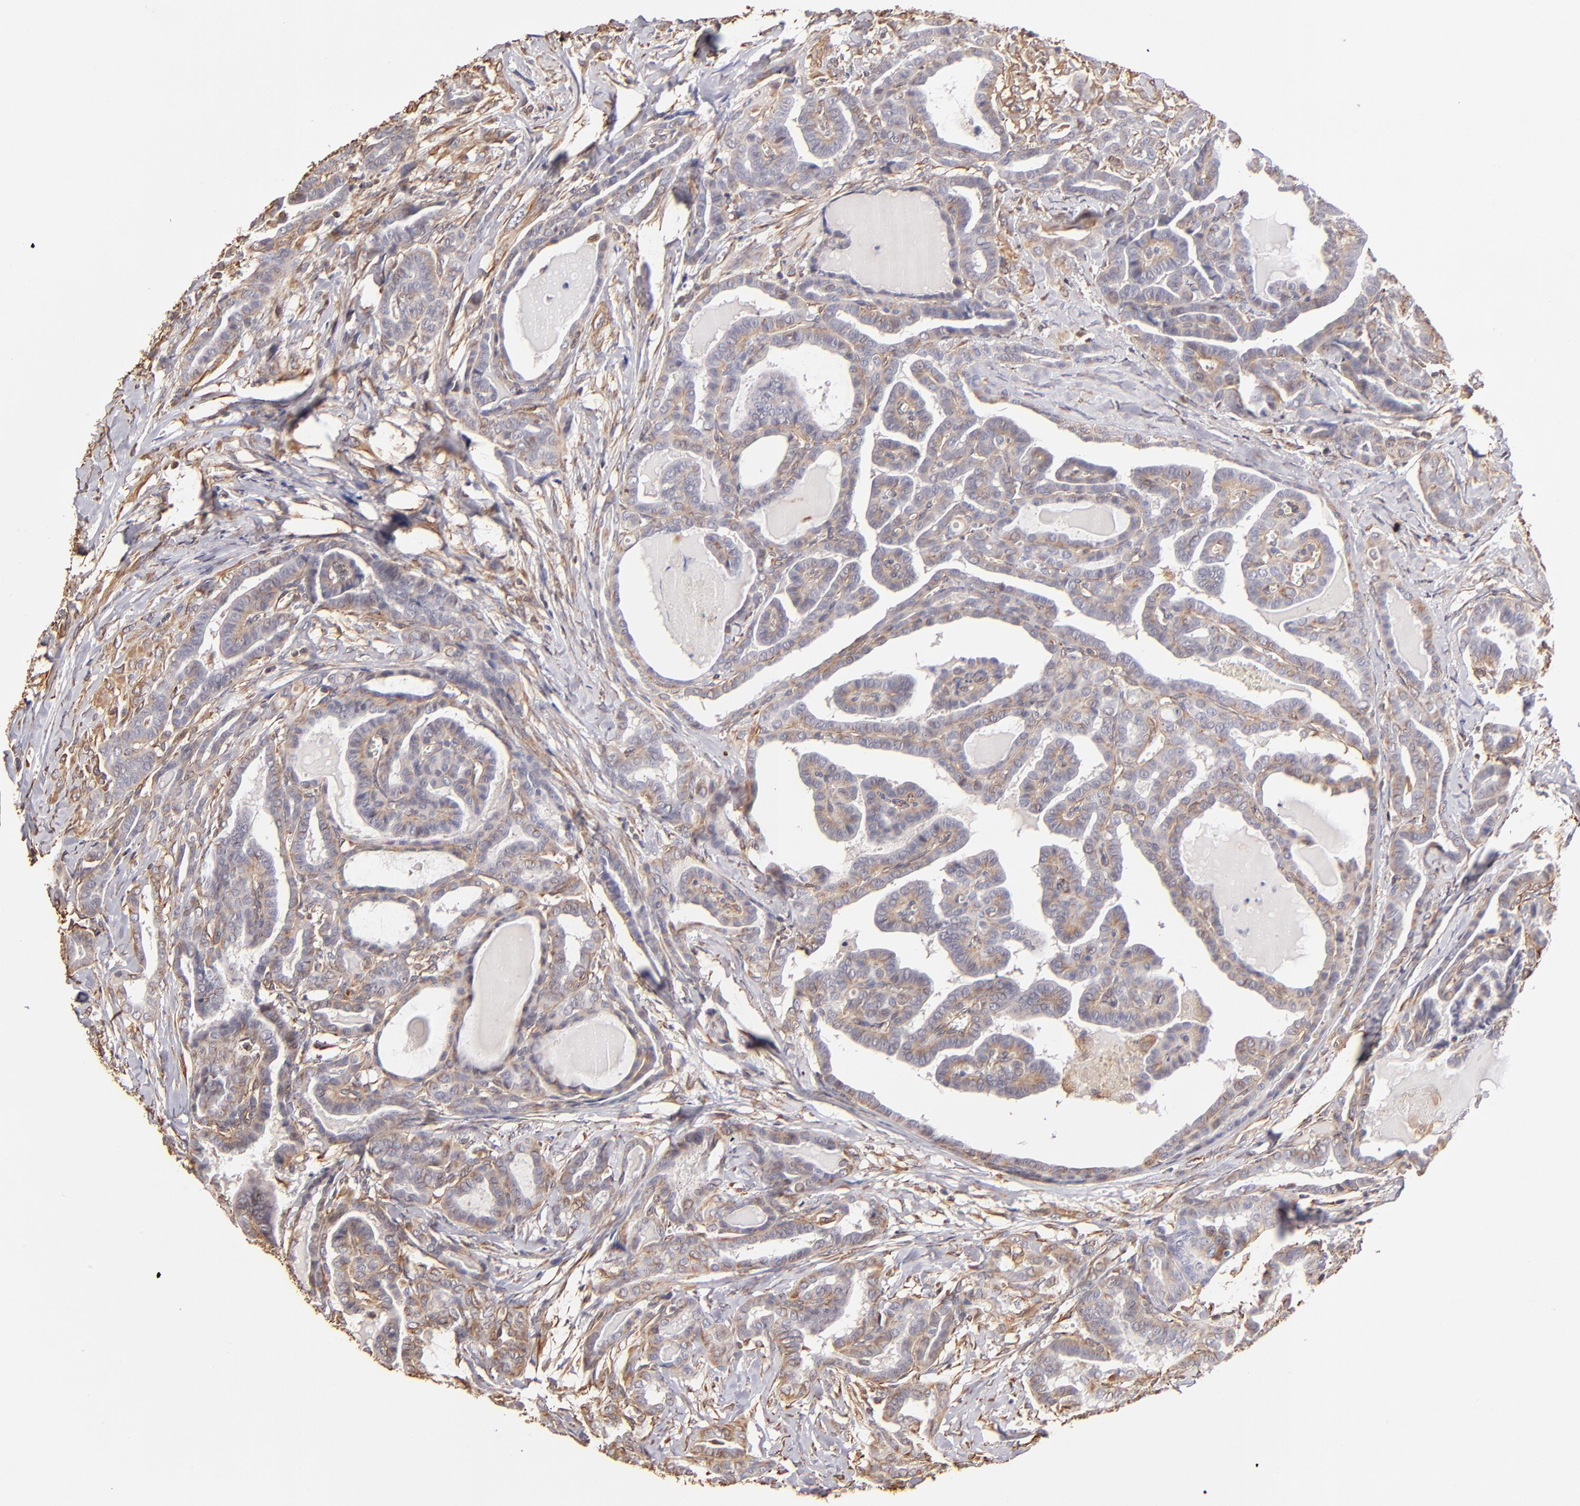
{"staining": {"intensity": "weak", "quantity": ">75%", "location": "cytoplasmic/membranous"}, "tissue": "thyroid cancer", "cell_type": "Tumor cells", "image_type": "cancer", "snomed": [{"axis": "morphology", "description": "Carcinoma, NOS"}, {"axis": "topography", "description": "Thyroid gland"}], "caption": "Thyroid carcinoma was stained to show a protein in brown. There is low levels of weak cytoplasmic/membranous expression in approximately >75% of tumor cells.", "gene": "ABCC1", "patient": {"sex": "female", "age": 91}}